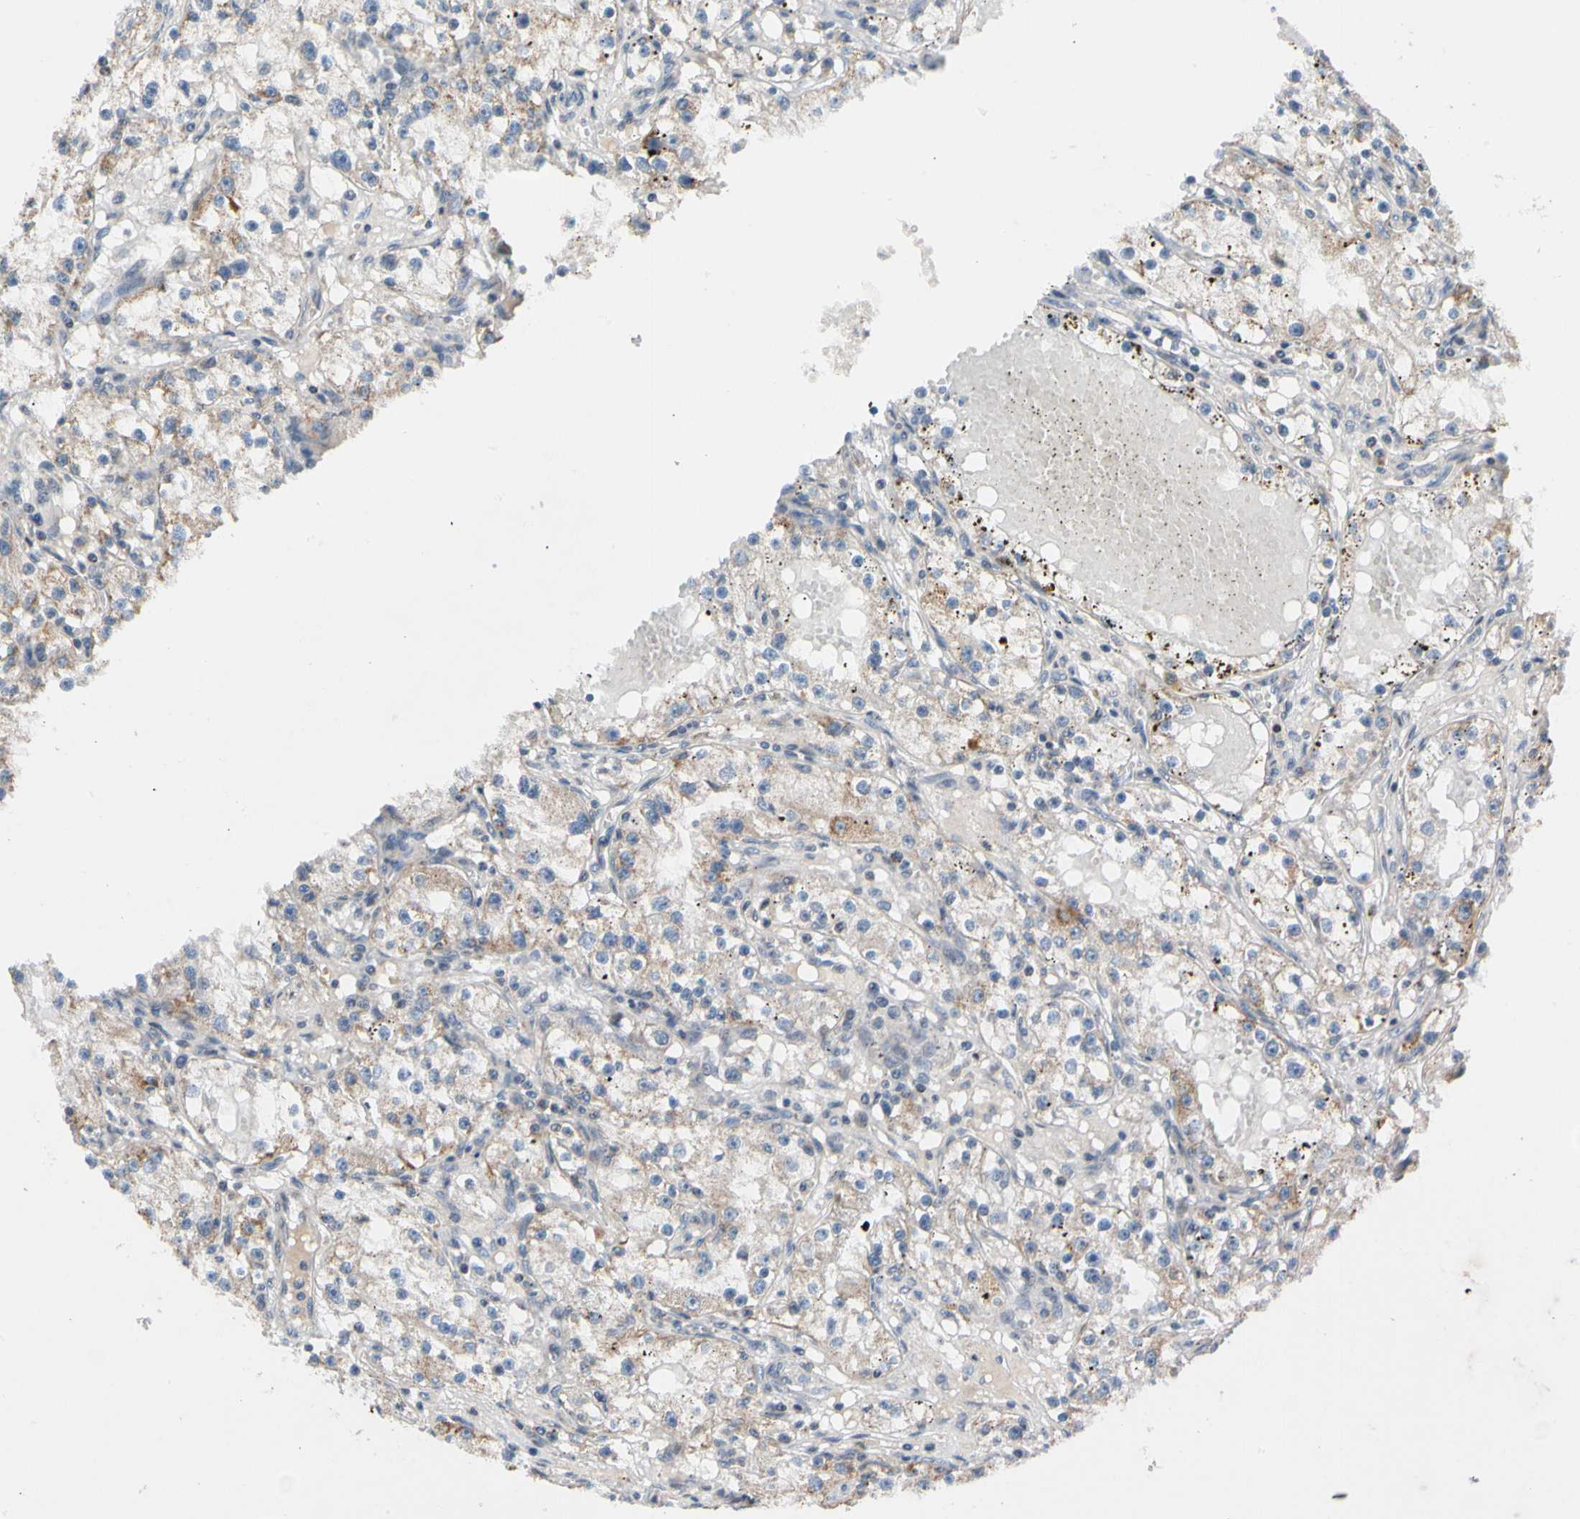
{"staining": {"intensity": "weak", "quantity": "25%-75%", "location": "cytoplasmic/membranous"}, "tissue": "renal cancer", "cell_type": "Tumor cells", "image_type": "cancer", "snomed": [{"axis": "morphology", "description": "Adenocarcinoma, NOS"}, {"axis": "topography", "description": "Kidney"}], "caption": "About 25%-75% of tumor cells in human renal adenocarcinoma demonstrate weak cytoplasmic/membranous protein positivity as visualized by brown immunohistochemical staining.", "gene": "KHDC4", "patient": {"sex": "male", "age": 56}}